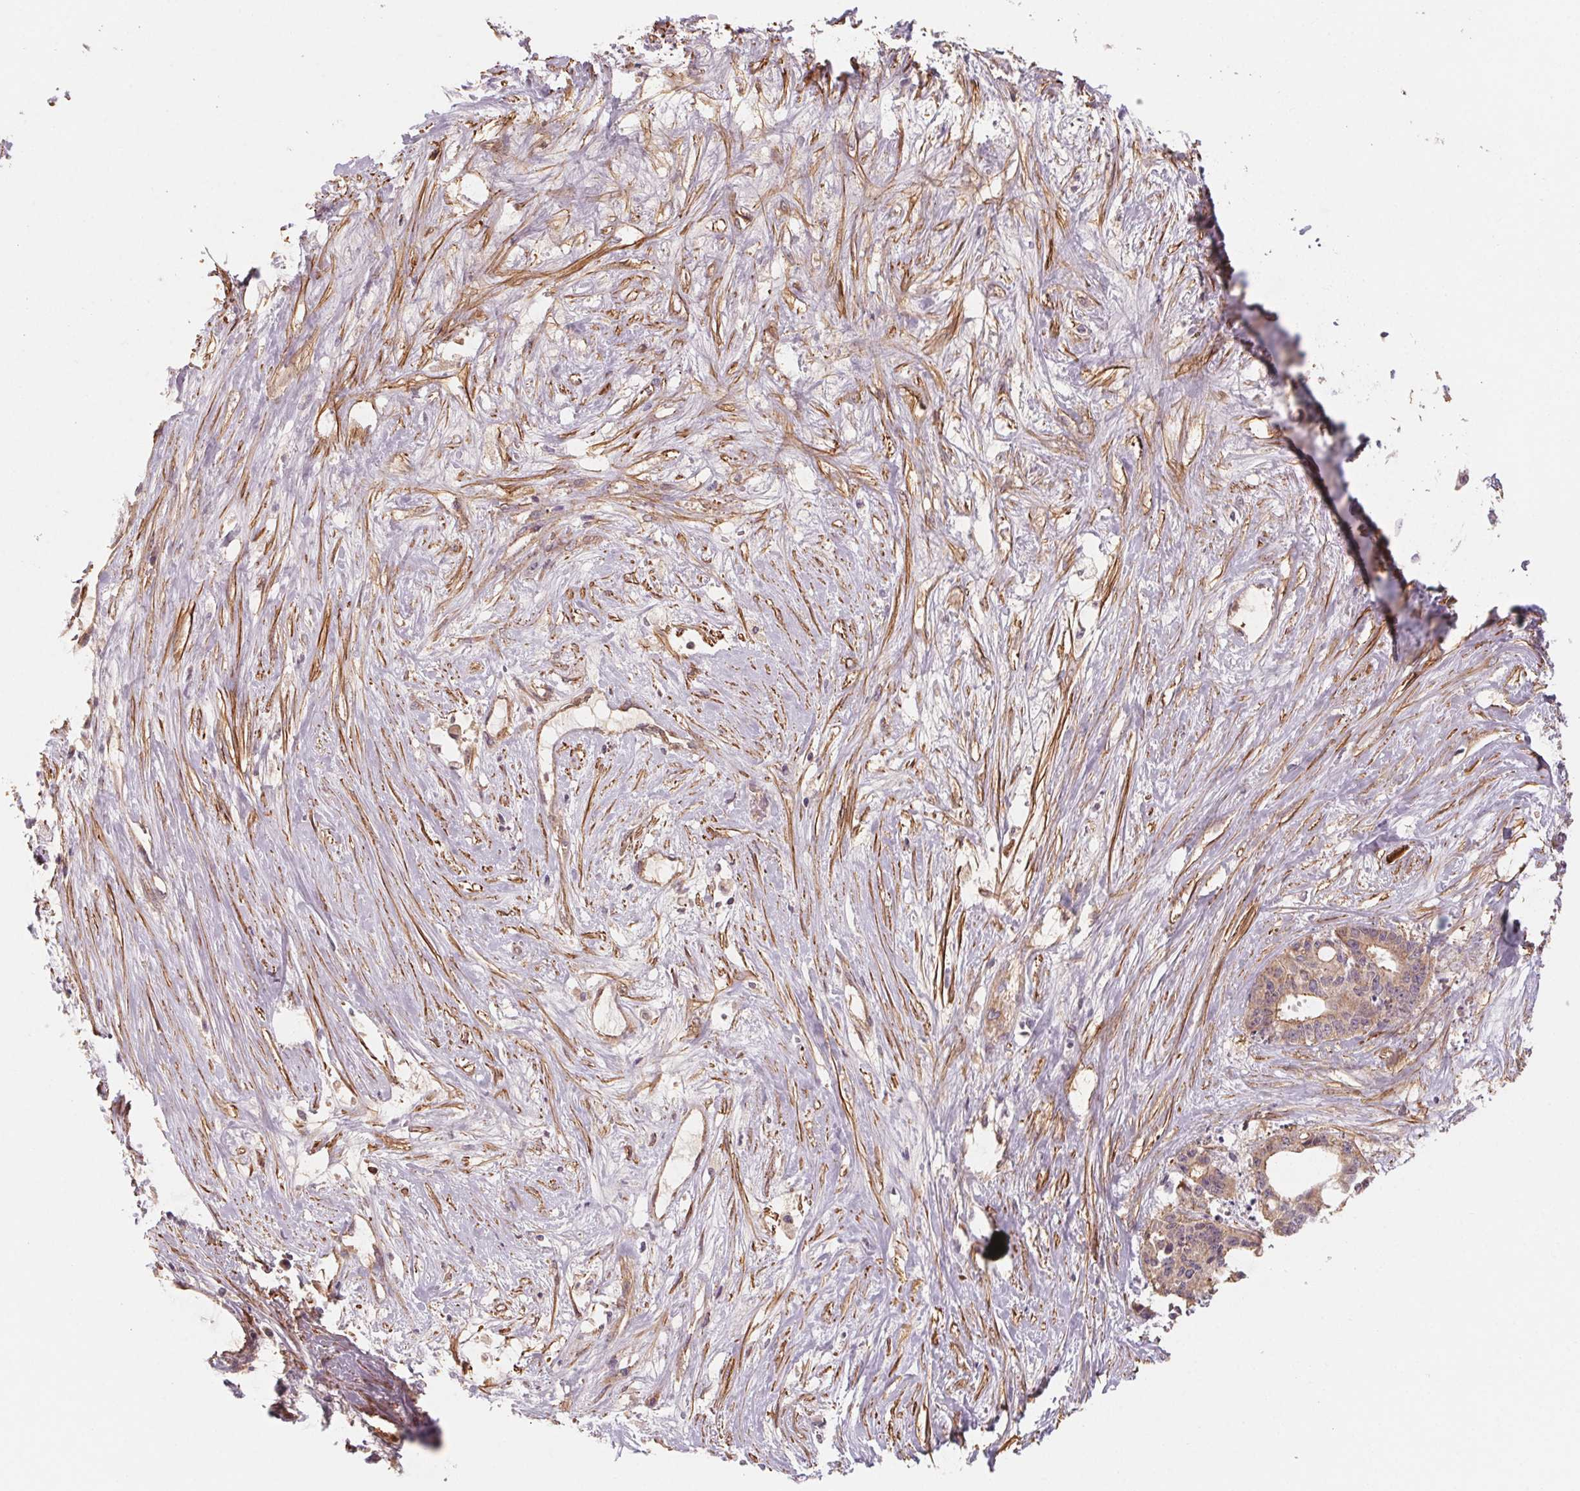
{"staining": {"intensity": "weak", "quantity": ">75%", "location": "cytoplasmic/membranous"}, "tissue": "liver cancer", "cell_type": "Tumor cells", "image_type": "cancer", "snomed": [{"axis": "morphology", "description": "Normal tissue, NOS"}, {"axis": "morphology", "description": "Cholangiocarcinoma"}, {"axis": "topography", "description": "Liver"}, {"axis": "topography", "description": "Peripheral nerve tissue"}], "caption": "This is a histology image of immunohistochemistry (IHC) staining of cholangiocarcinoma (liver), which shows weak staining in the cytoplasmic/membranous of tumor cells.", "gene": "CCDC112", "patient": {"sex": "female", "age": 73}}